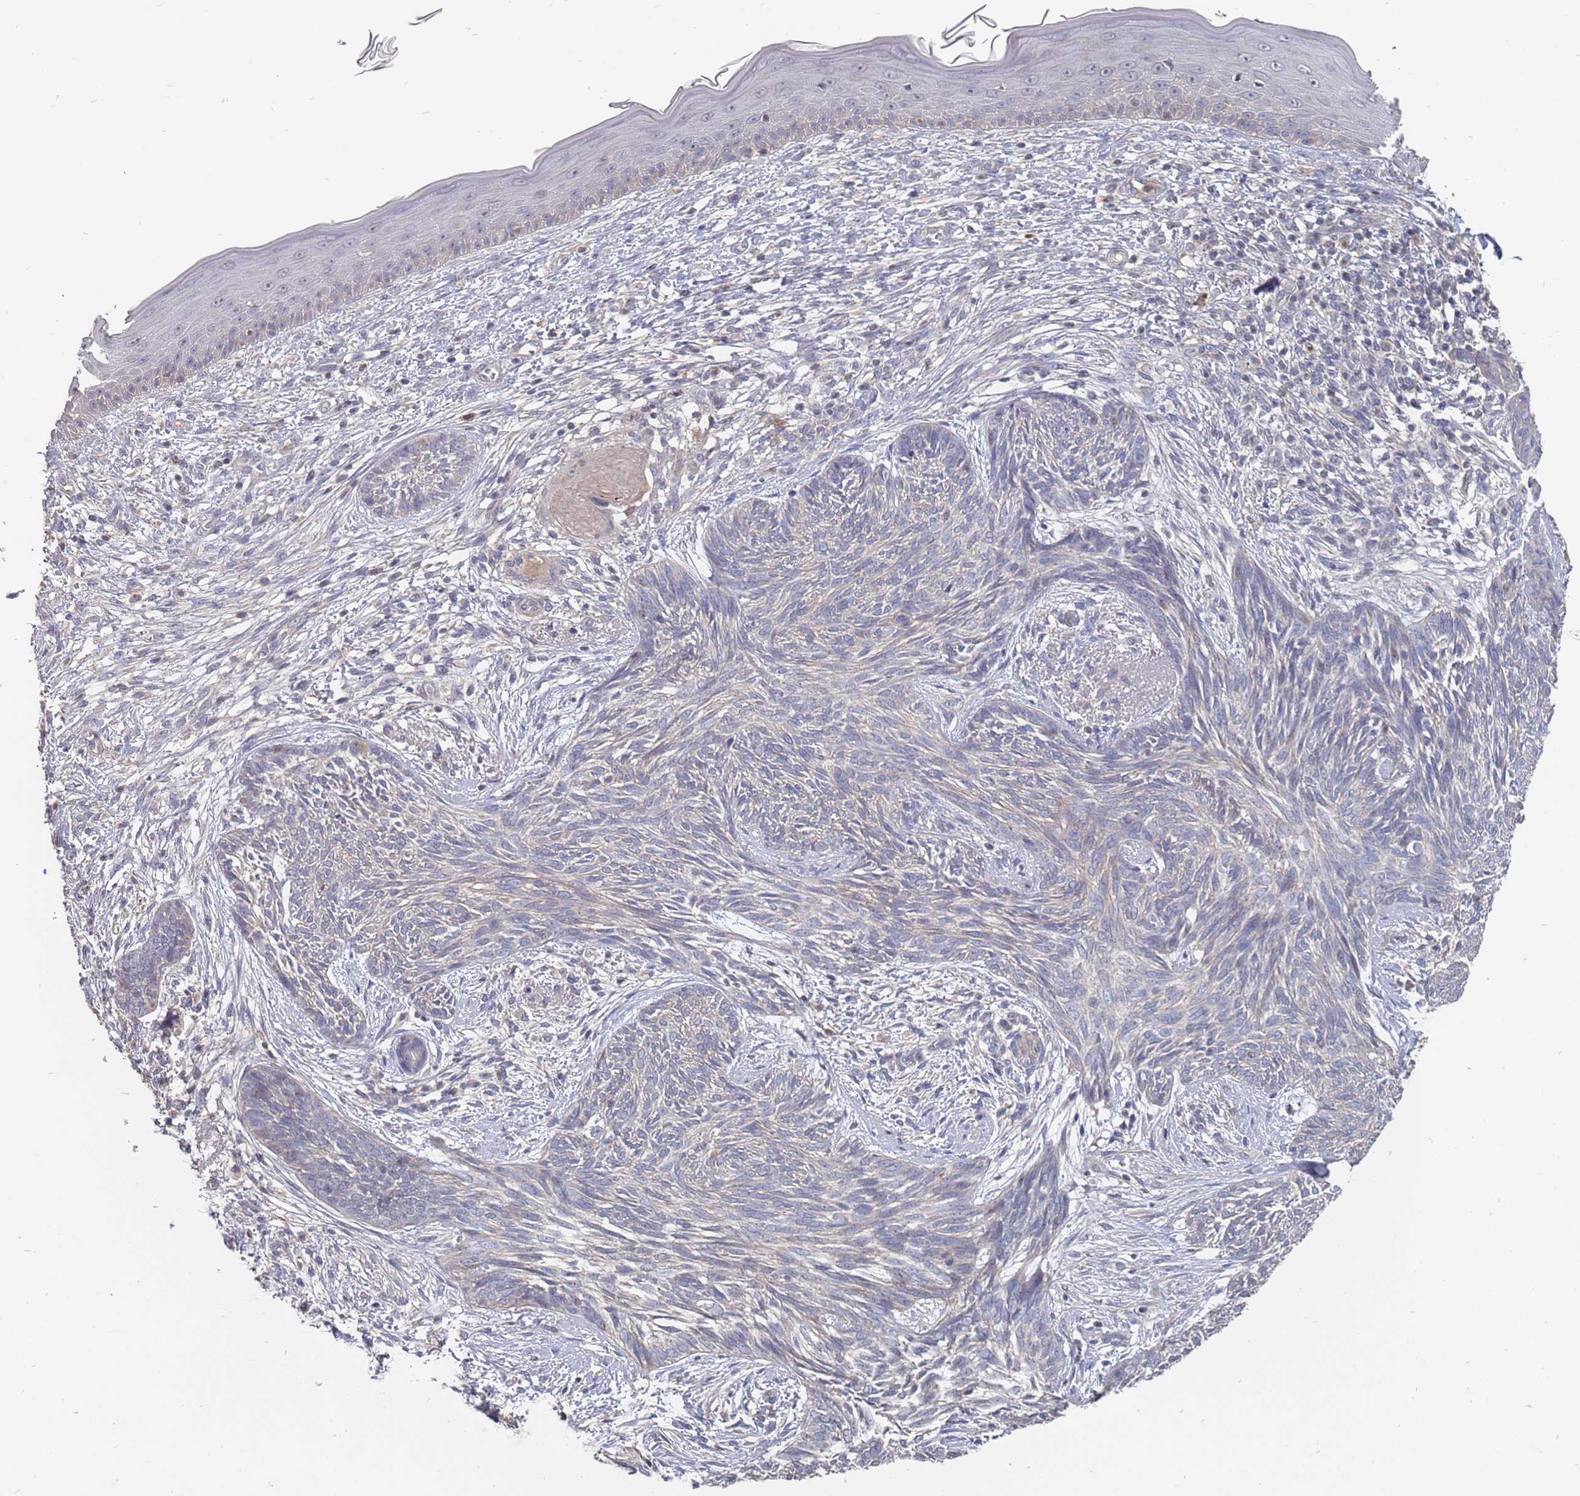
{"staining": {"intensity": "negative", "quantity": "none", "location": "none"}, "tissue": "skin cancer", "cell_type": "Tumor cells", "image_type": "cancer", "snomed": [{"axis": "morphology", "description": "Basal cell carcinoma"}, {"axis": "topography", "description": "Skin"}], "caption": "Immunohistochemistry (IHC) photomicrograph of human skin cancer (basal cell carcinoma) stained for a protein (brown), which exhibits no expression in tumor cells. The staining was performed using DAB to visualize the protein expression in brown, while the nuclei were stained in blue with hematoxylin (Magnification: 20x).", "gene": "TCEANC2", "patient": {"sex": "male", "age": 73}}